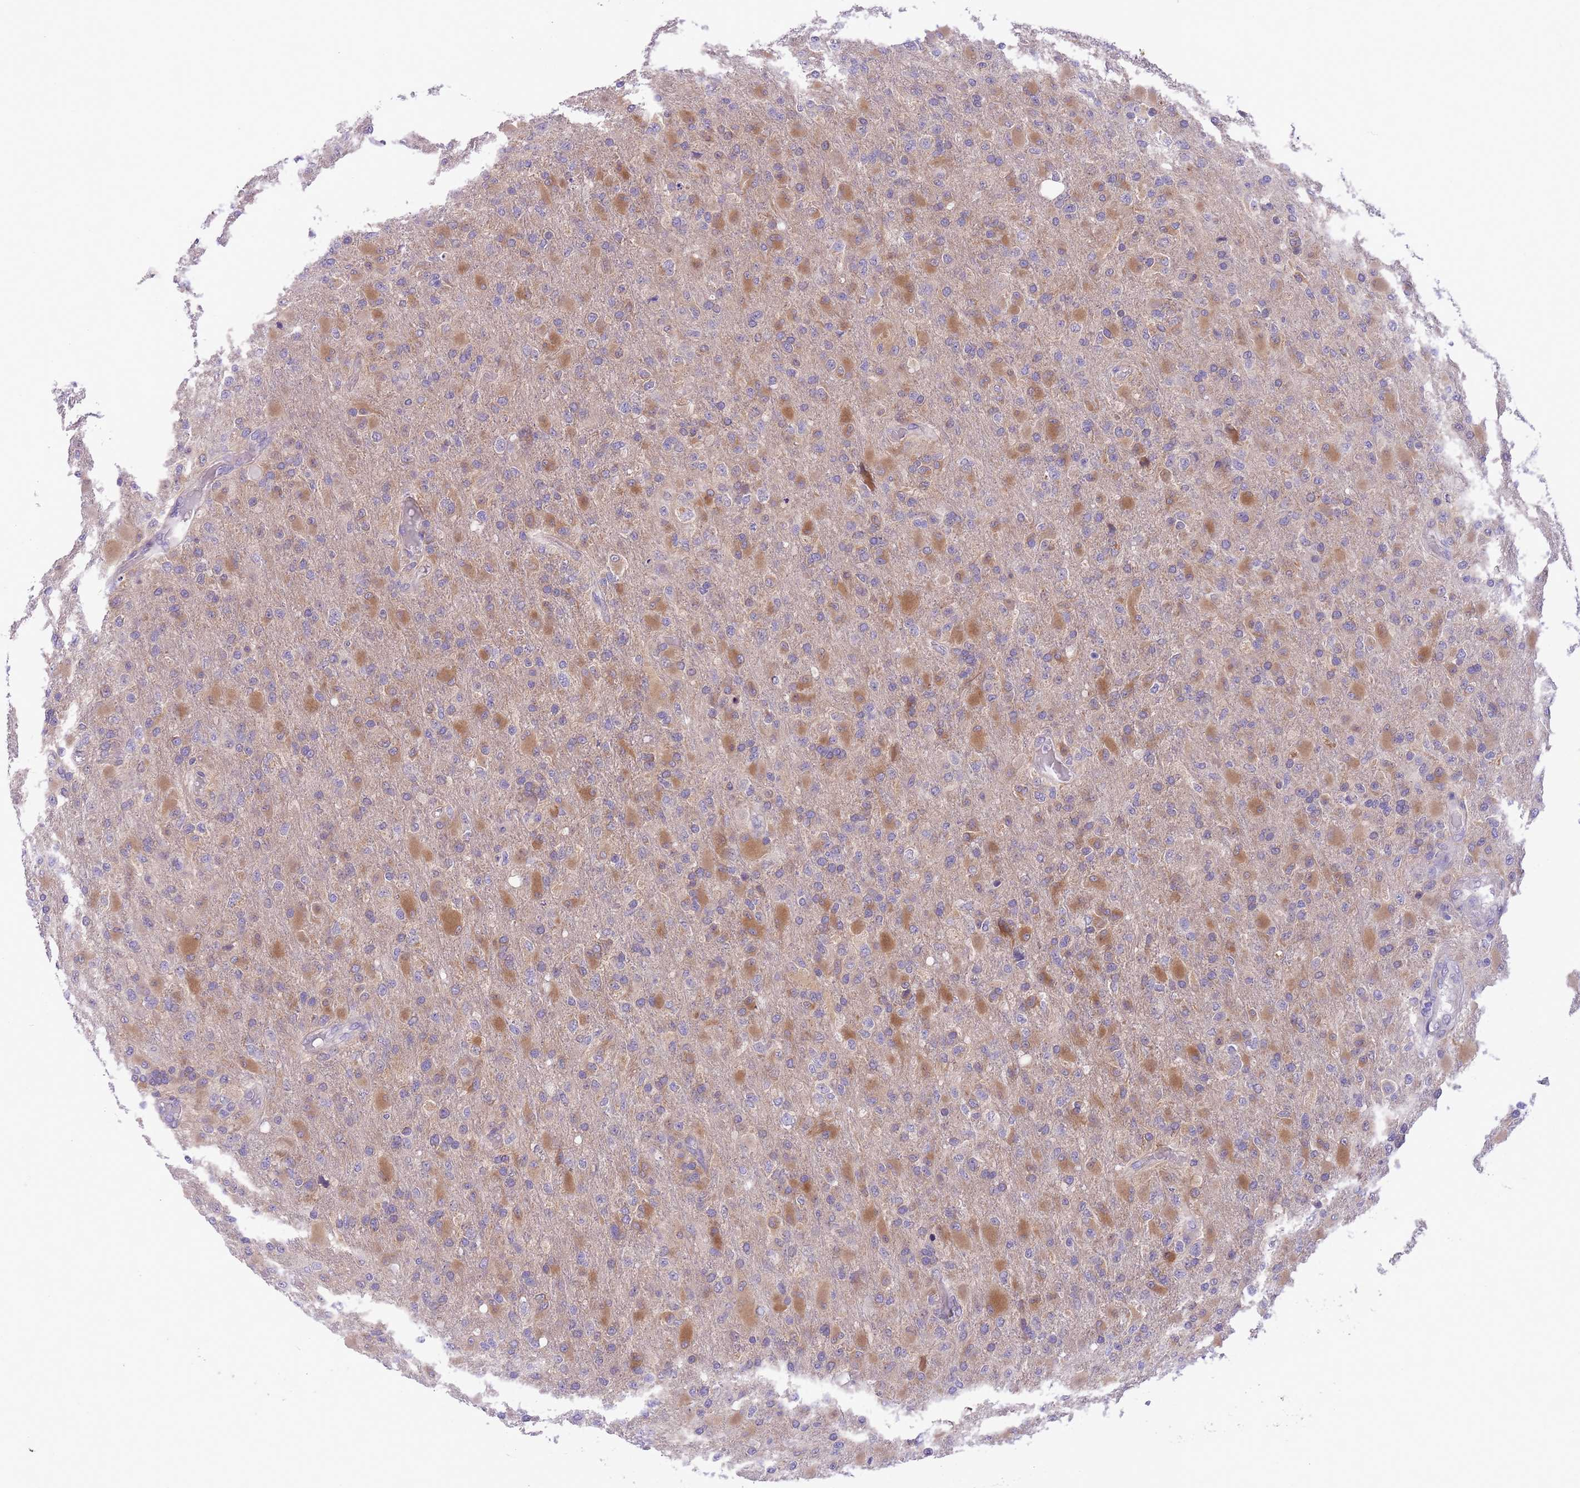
{"staining": {"intensity": "moderate", "quantity": ">75%", "location": "cytoplasmic/membranous"}, "tissue": "glioma", "cell_type": "Tumor cells", "image_type": "cancer", "snomed": [{"axis": "morphology", "description": "Glioma, malignant, Low grade"}, {"axis": "topography", "description": "Brain"}], "caption": "Human glioma stained with a brown dye demonstrates moderate cytoplasmic/membranous positive expression in approximately >75% of tumor cells.", "gene": "WWOX", "patient": {"sex": "male", "age": 65}}